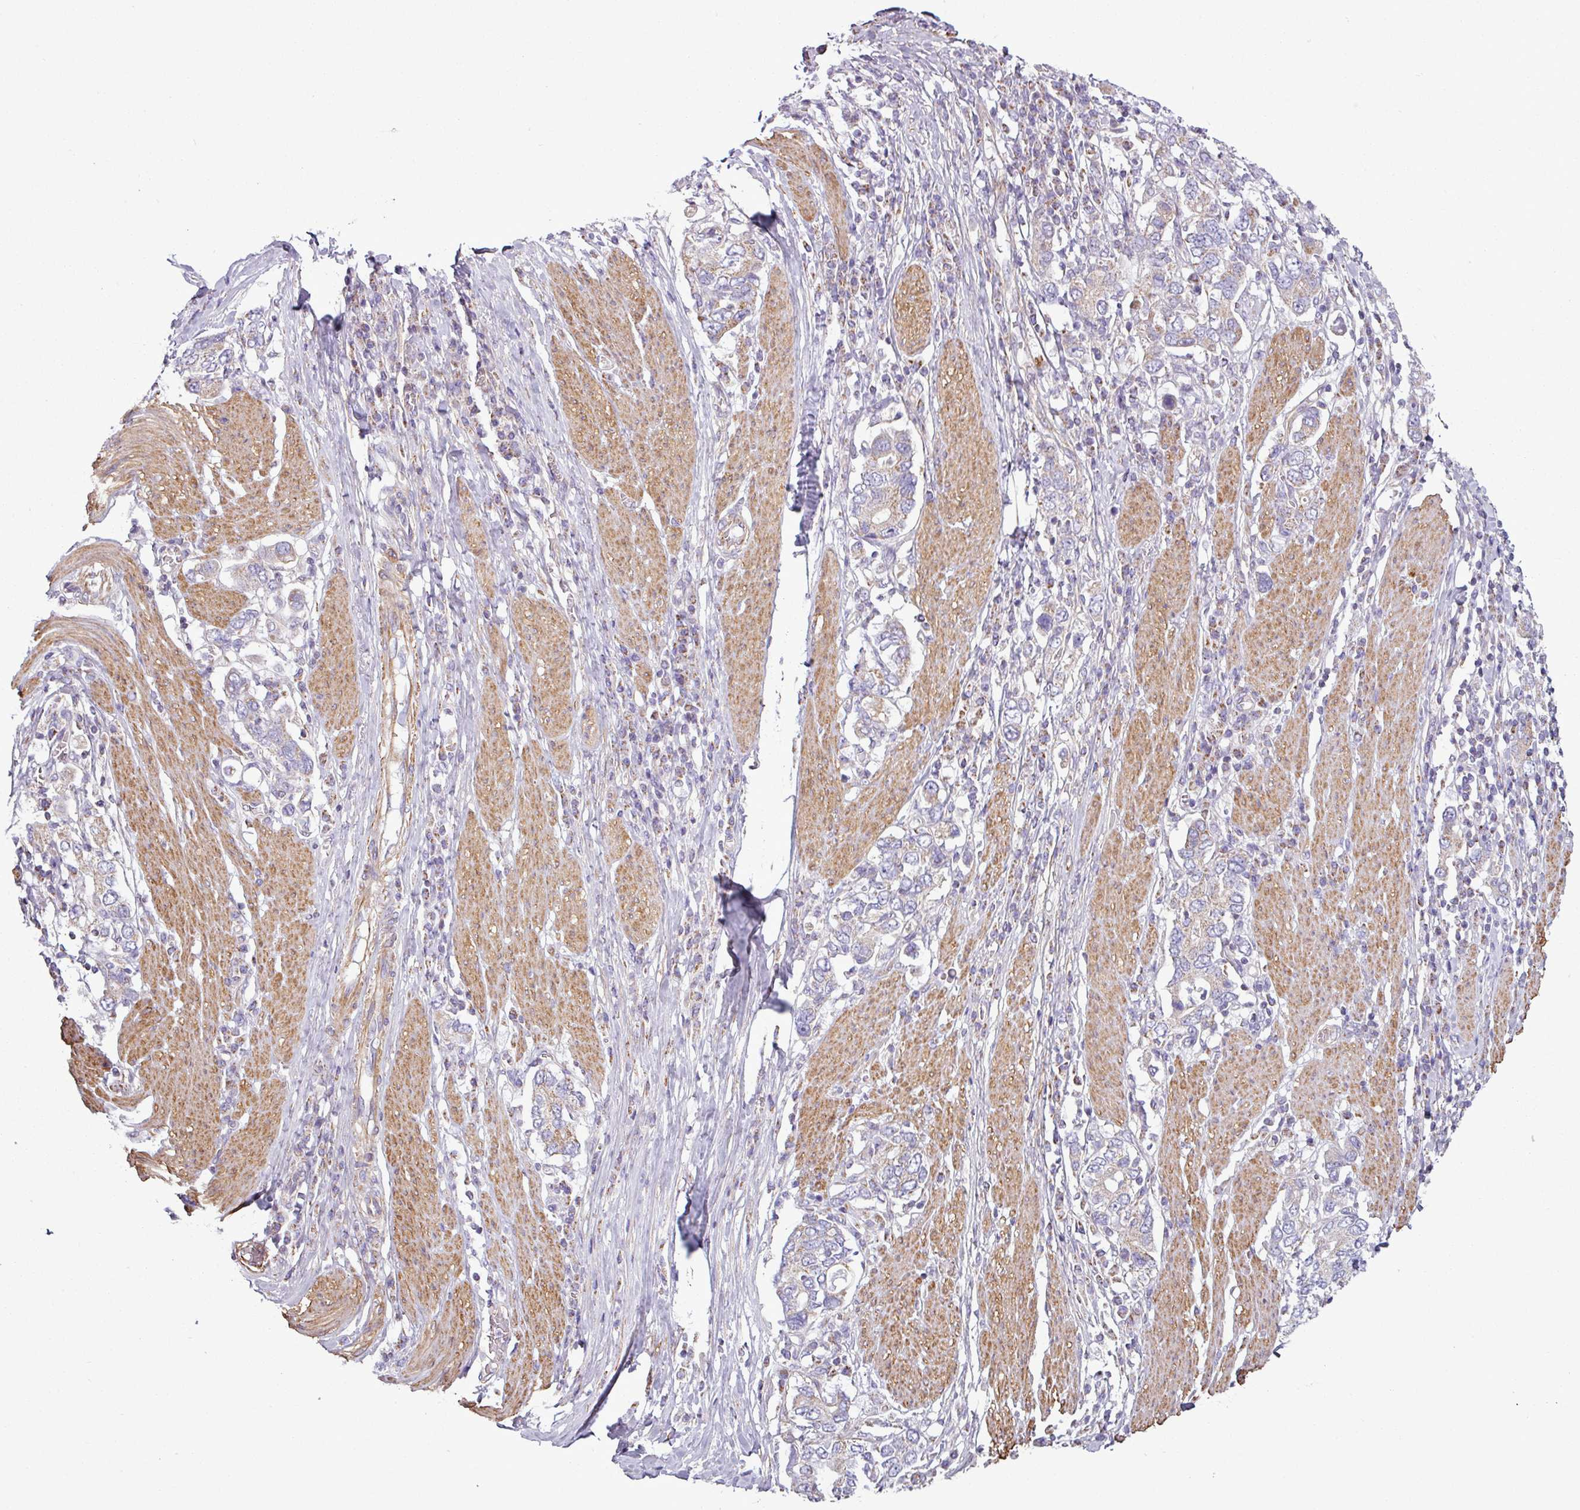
{"staining": {"intensity": "weak", "quantity": "<25%", "location": "cytoplasmic/membranous"}, "tissue": "stomach cancer", "cell_type": "Tumor cells", "image_type": "cancer", "snomed": [{"axis": "morphology", "description": "Adenocarcinoma, NOS"}, {"axis": "topography", "description": "Stomach, upper"}, {"axis": "topography", "description": "Stomach"}], "caption": "Micrograph shows no significant protein expression in tumor cells of stomach cancer.", "gene": "BTN2A2", "patient": {"sex": "male", "age": 62}}